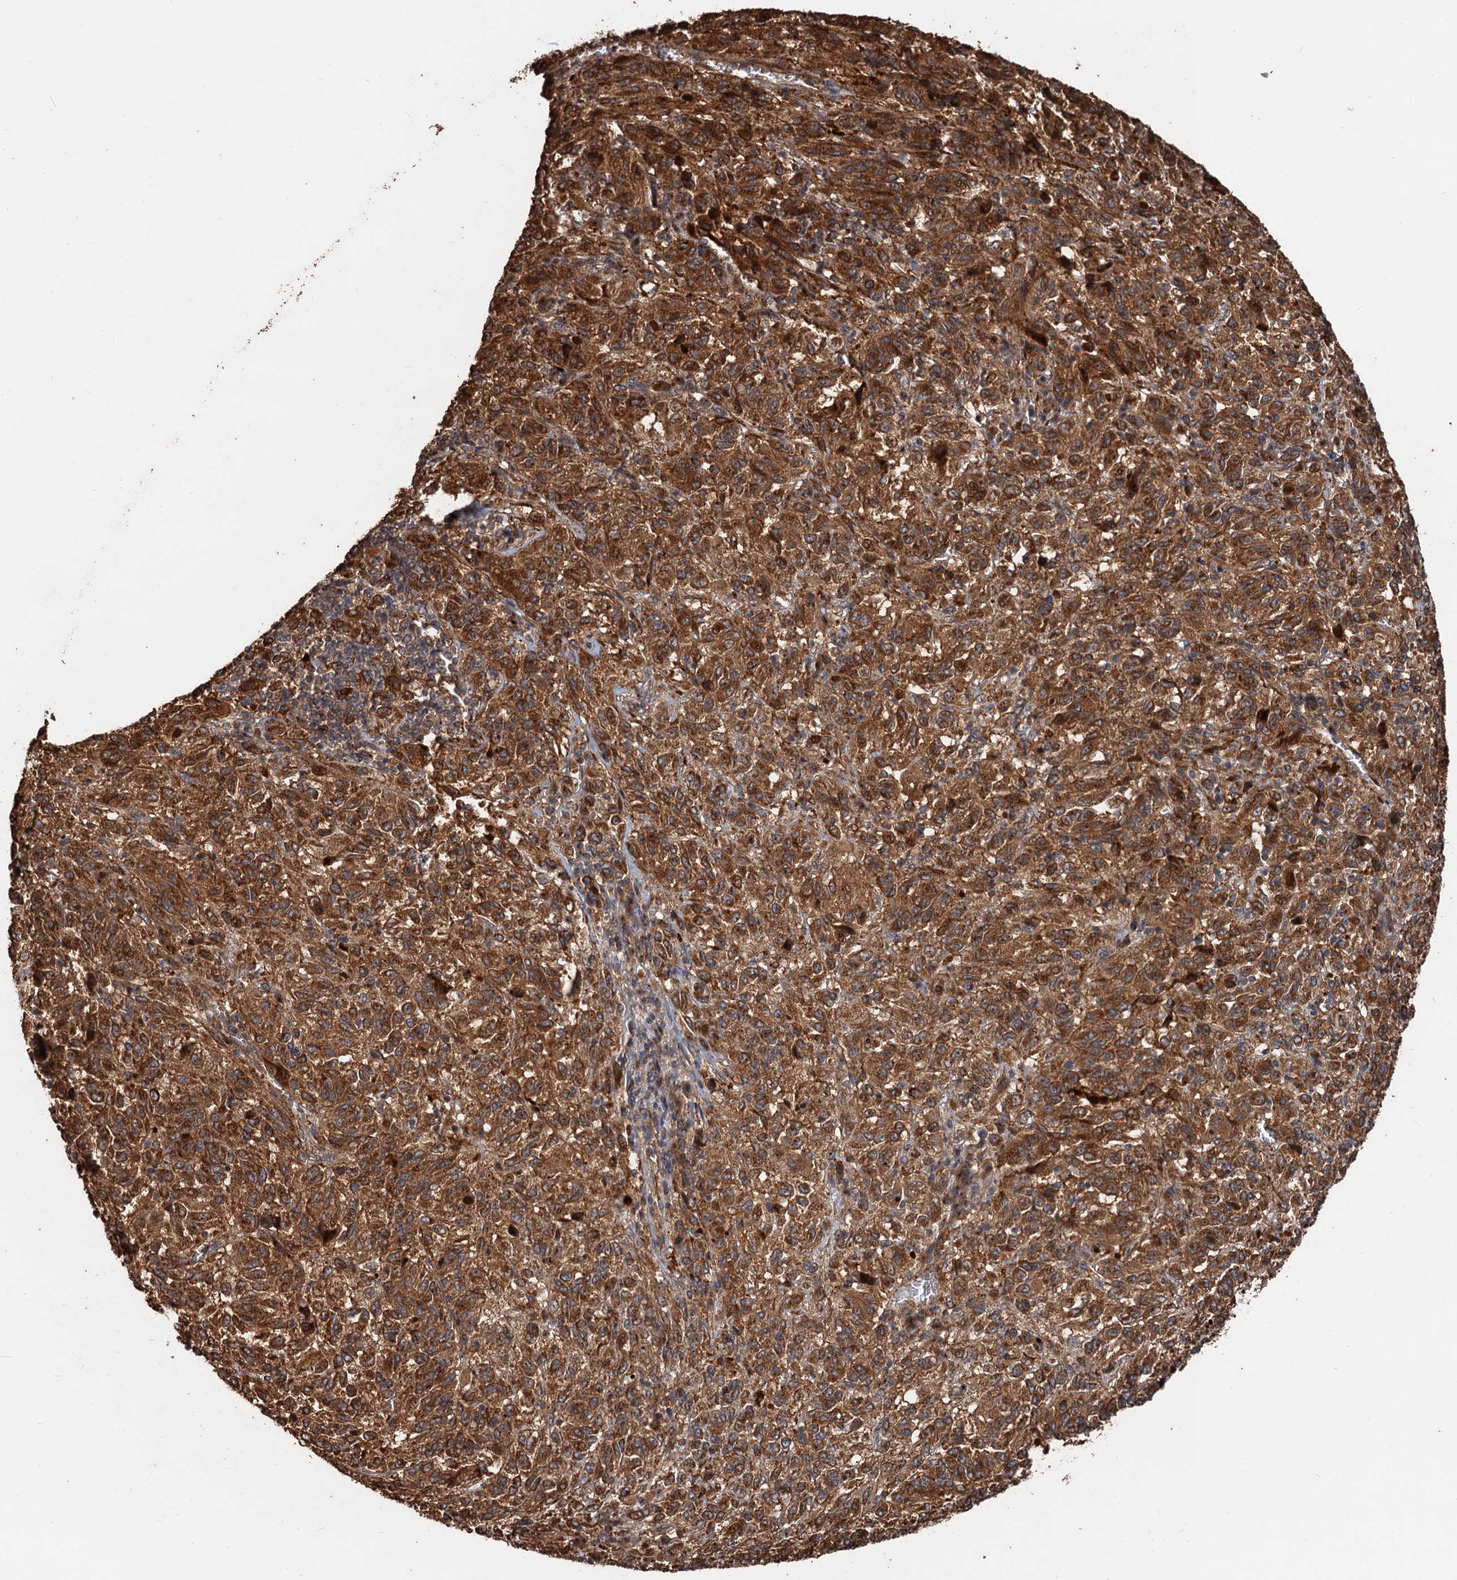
{"staining": {"intensity": "strong", "quantity": ">75%", "location": "cytoplasmic/membranous"}, "tissue": "melanoma", "cell_type": "Tumor cells", "image_type": "cancer", "snomed": [{"axis": "morphology", "description": "Malignant melanoma, Metastatic site"}, {"axis": "topography", "description": "Lung"}], "caption": "Strong cytoplasmic/membranous expression for a protein is present in about >75% of tumor cells of melanoma using IHC.", "gene": "DEXI", "patient": {"sex": "male", "age": 64}}